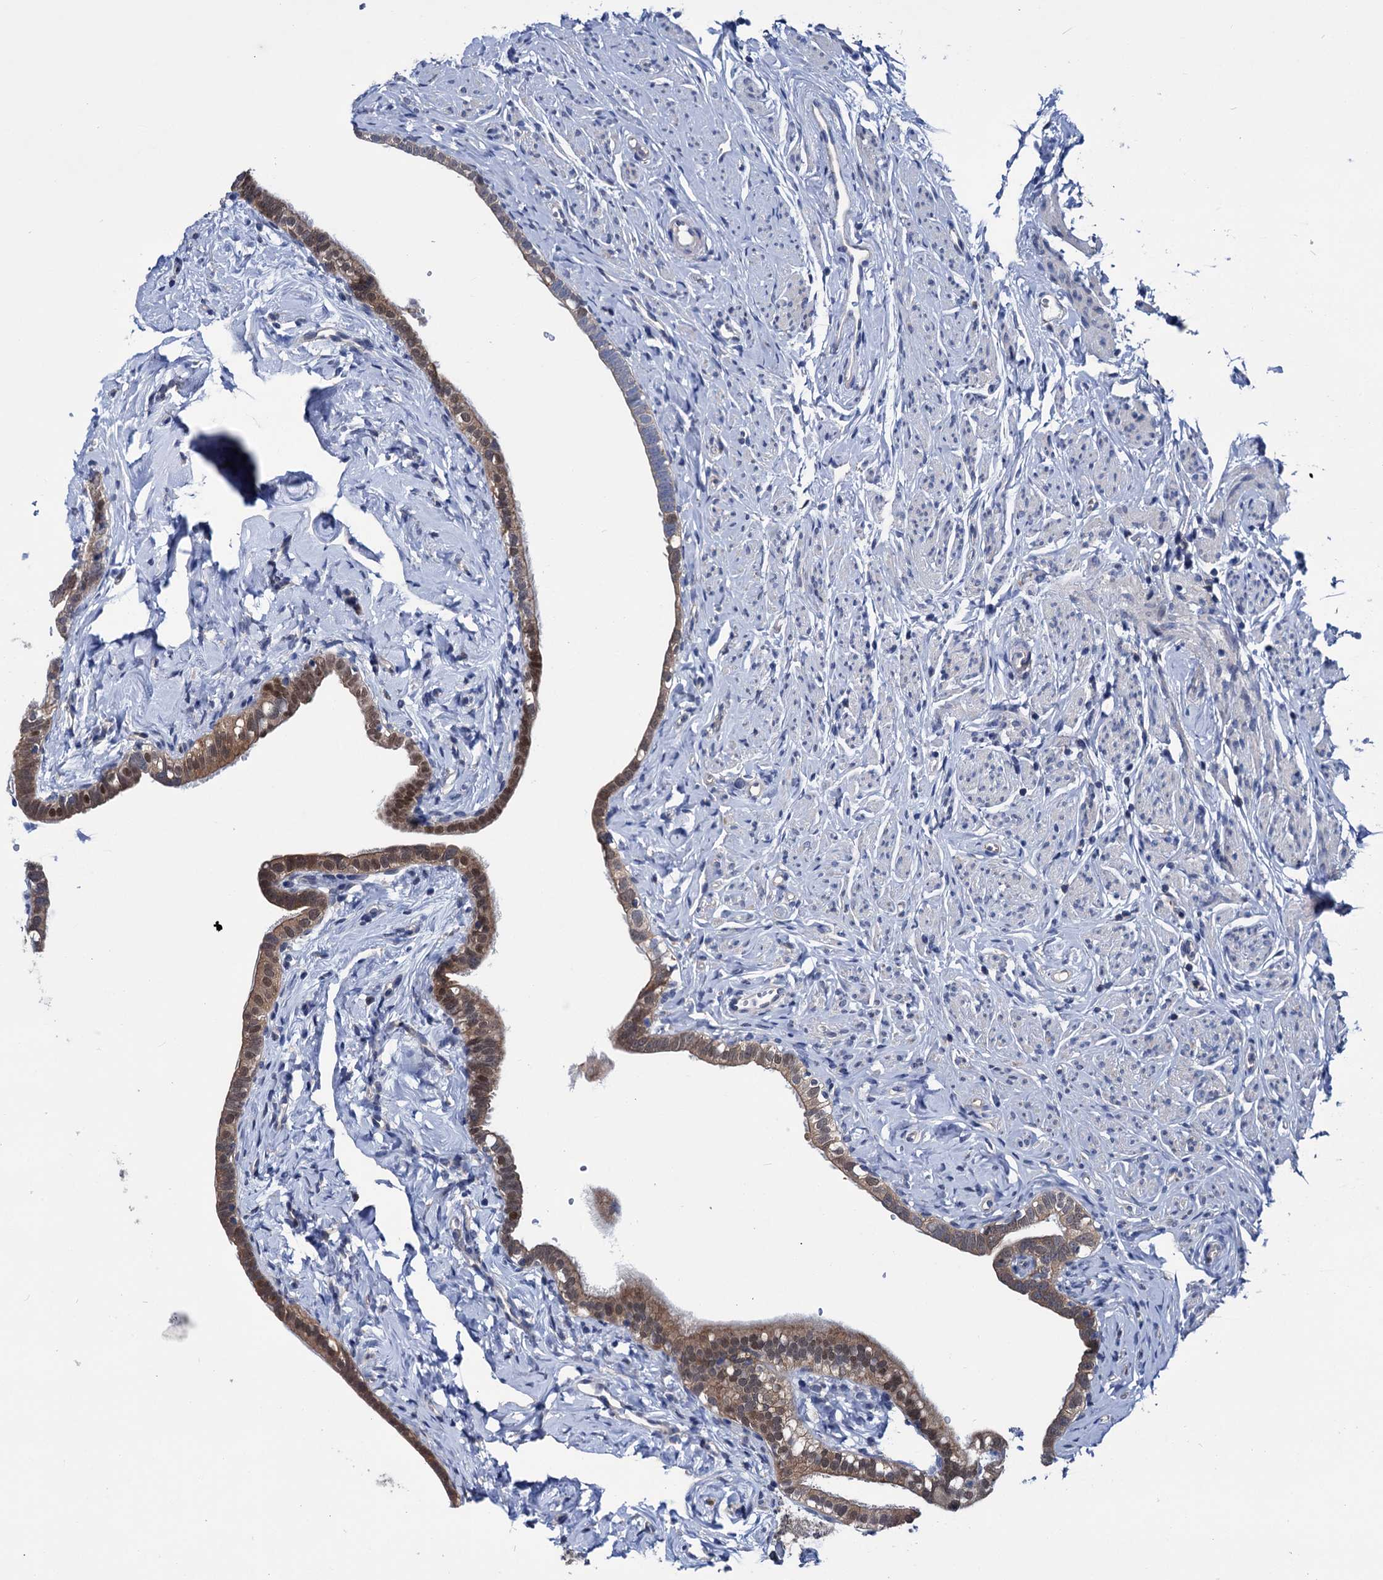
{"staining": {"intensity": "moderate", "quantity": ">75%", "location": "cytoplasmic/membranous,nuclear"}, "tissue": "fallopian tube", "cell_type": "Glandular cells", "image_type": "normal", "snomed": [{"axis": "morphology", "description": "Normal tissue, NOS"}, {"axis": "topography", "description": "Fallopian tube"}], "caption": "Immunohistochemistry micrograph of unremarkable human fallopian tube stained for a protein (brown), which demonstrates medium levels of moderate cytoplasmic/membranous,nuclear positivity in approximately >75% of glandular cells.", "gene": "EYA4", "patient": {"sex": "female", "age": 66}}